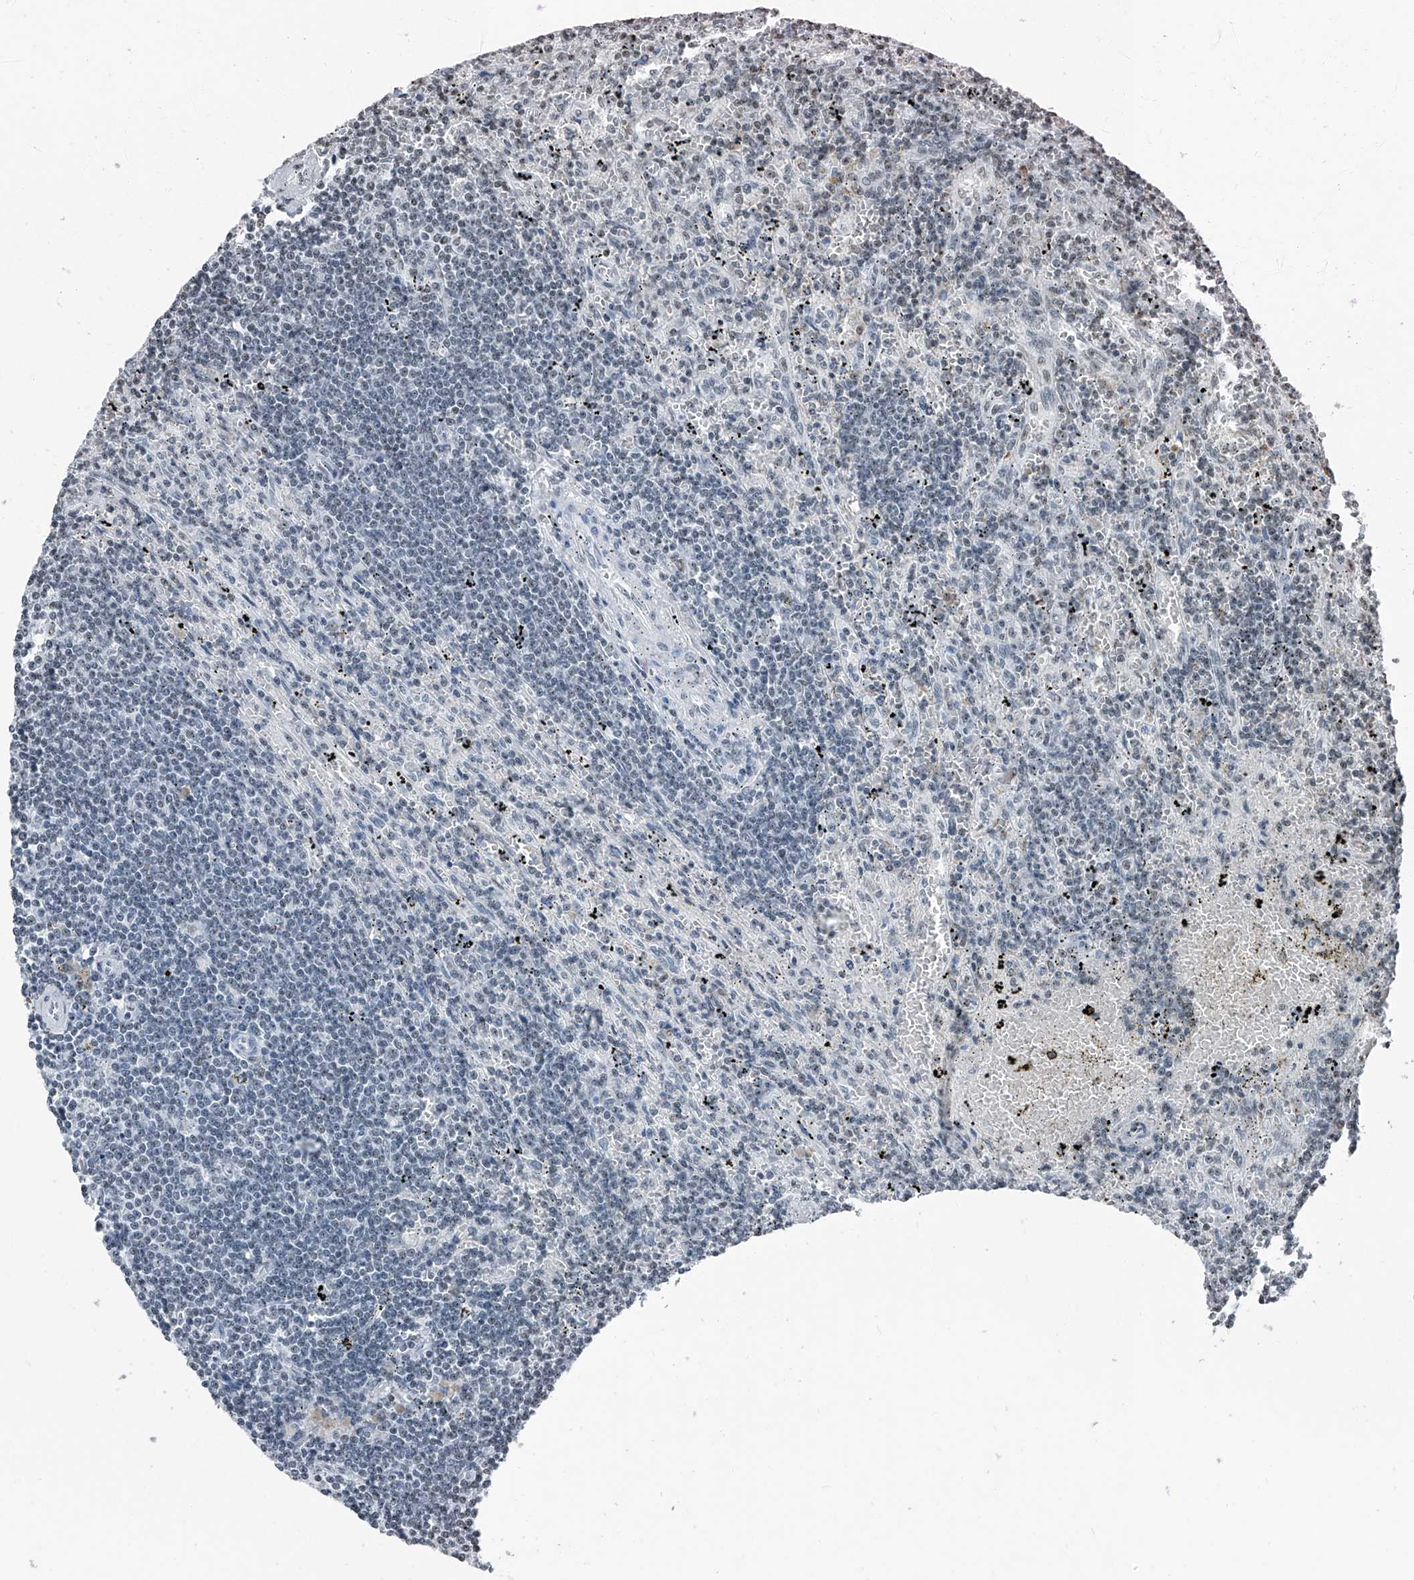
{"staining": {"intensity": "negative", "quantity": "none", "location": "none"}, "tissue": "lymphoma", "cell_type": "Tumor cells", "image_type": "cancer", "snomed": [{"axis": "morphology", "description": "Malignant lymphoma, non-Hodgkin's type, Low grade"}, {"axis": "topography", "description": "Spleen"}], "caption": "Lymphoma was stained to show a protein in brown. There is no significant positivity in tumor cells.", "gene": "TCOF1", "patient": {"sex": "male", "age": 76}}